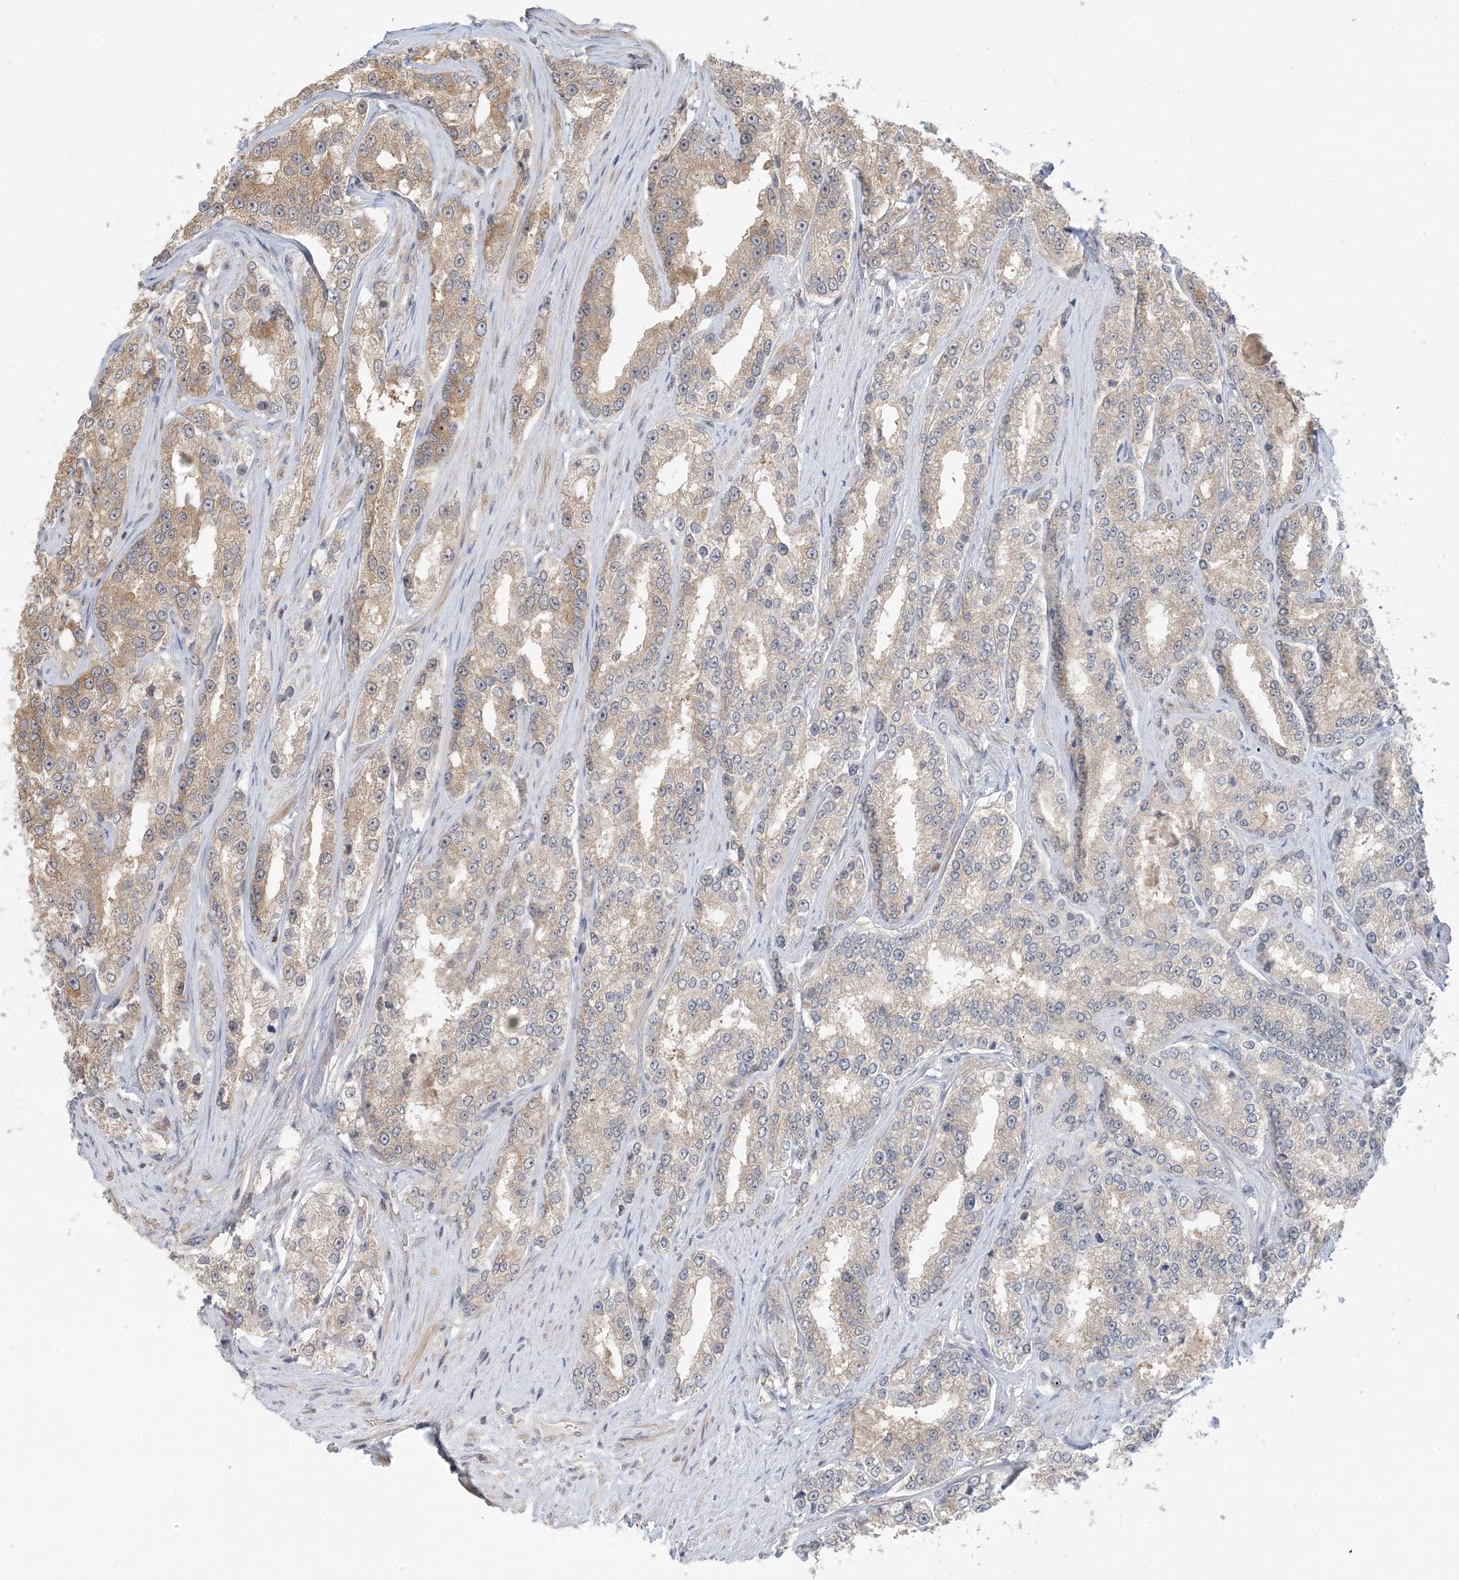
{"staining": {"intensity": "weak", "quantity": "25%-75%", "location": "cytoplasmic/membranous"}, "tissue": "prostate cancer", "cell_type": "Tumor cells", "image_type": "cancer", "snomed": [{"axis": "morphology", "description": "Normal tissue, NOS"}, {"axis": "morphology", "description": "Adenocarcinoma, High grade"}, {"axis": "topography", "description": "Prostate"}], "caption": "Protein staining by immunohistochemistry (IHC) displays weak cytoplasmic/membranous positivity in approximately 25%-75% of tumor cells in prostate cancer (adenocarcinoma (high-grade)).", "gene": "WDR26", "patient": {"sex": "male", "age": 83}}